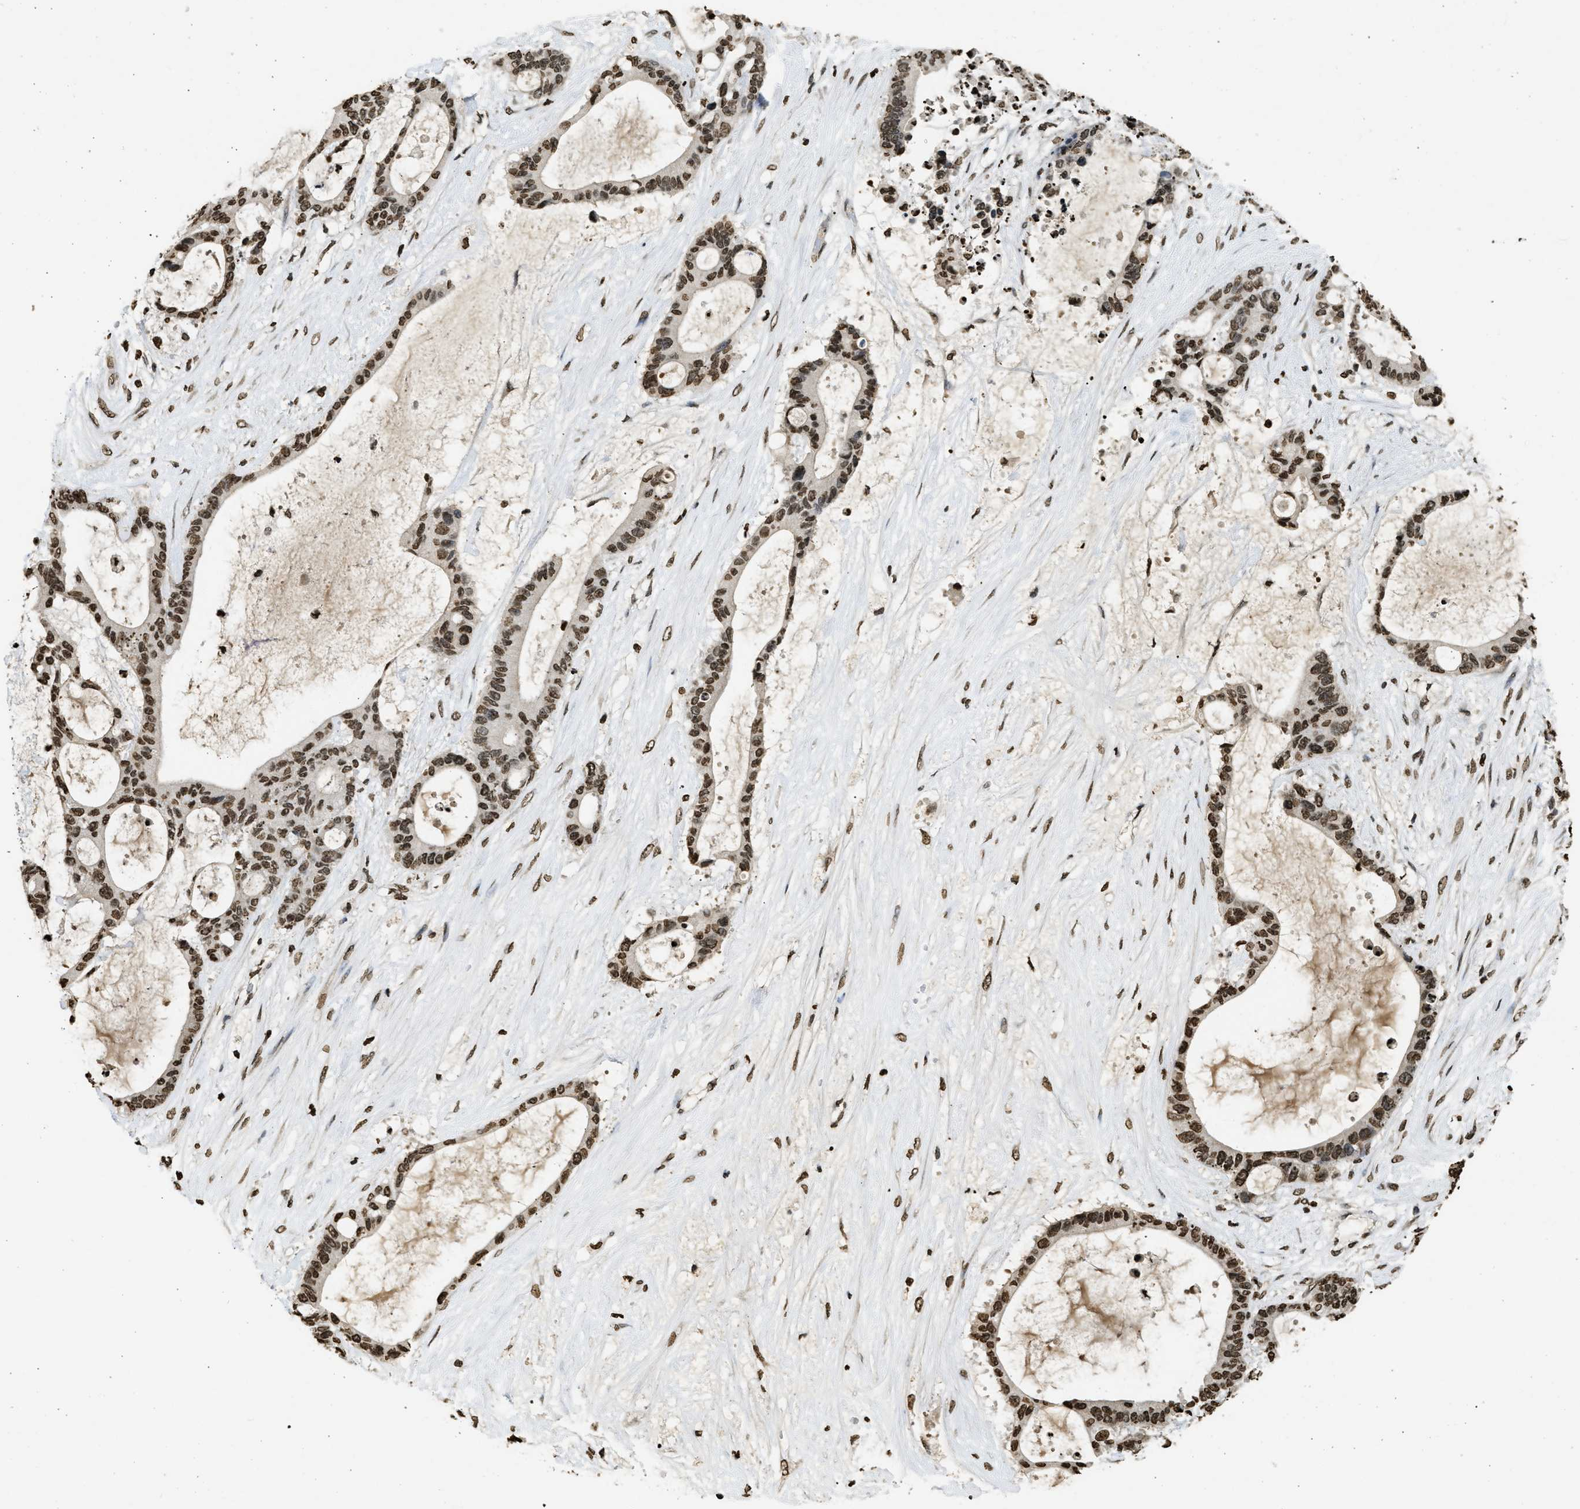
{"staining": {"intensity": "moderate", "quantity": ">75%", "location": "nuclear"}, "tissue": "liver cancer", "cell_type": "Tumor cells", "image_type": "cancer", "snomed": [{"axis": "morphology", "description": "Cholangiocarcinoma"}, {"axis": "topography", "description": "Liver"}], "caption": "Protein staining reveals moderate nuclear positivity in about >75% of tumor cells in liver cancer (cholangiocarcinoma).", "gene": "RRAGC", "patient": {"sex": "female", "age": 73}}